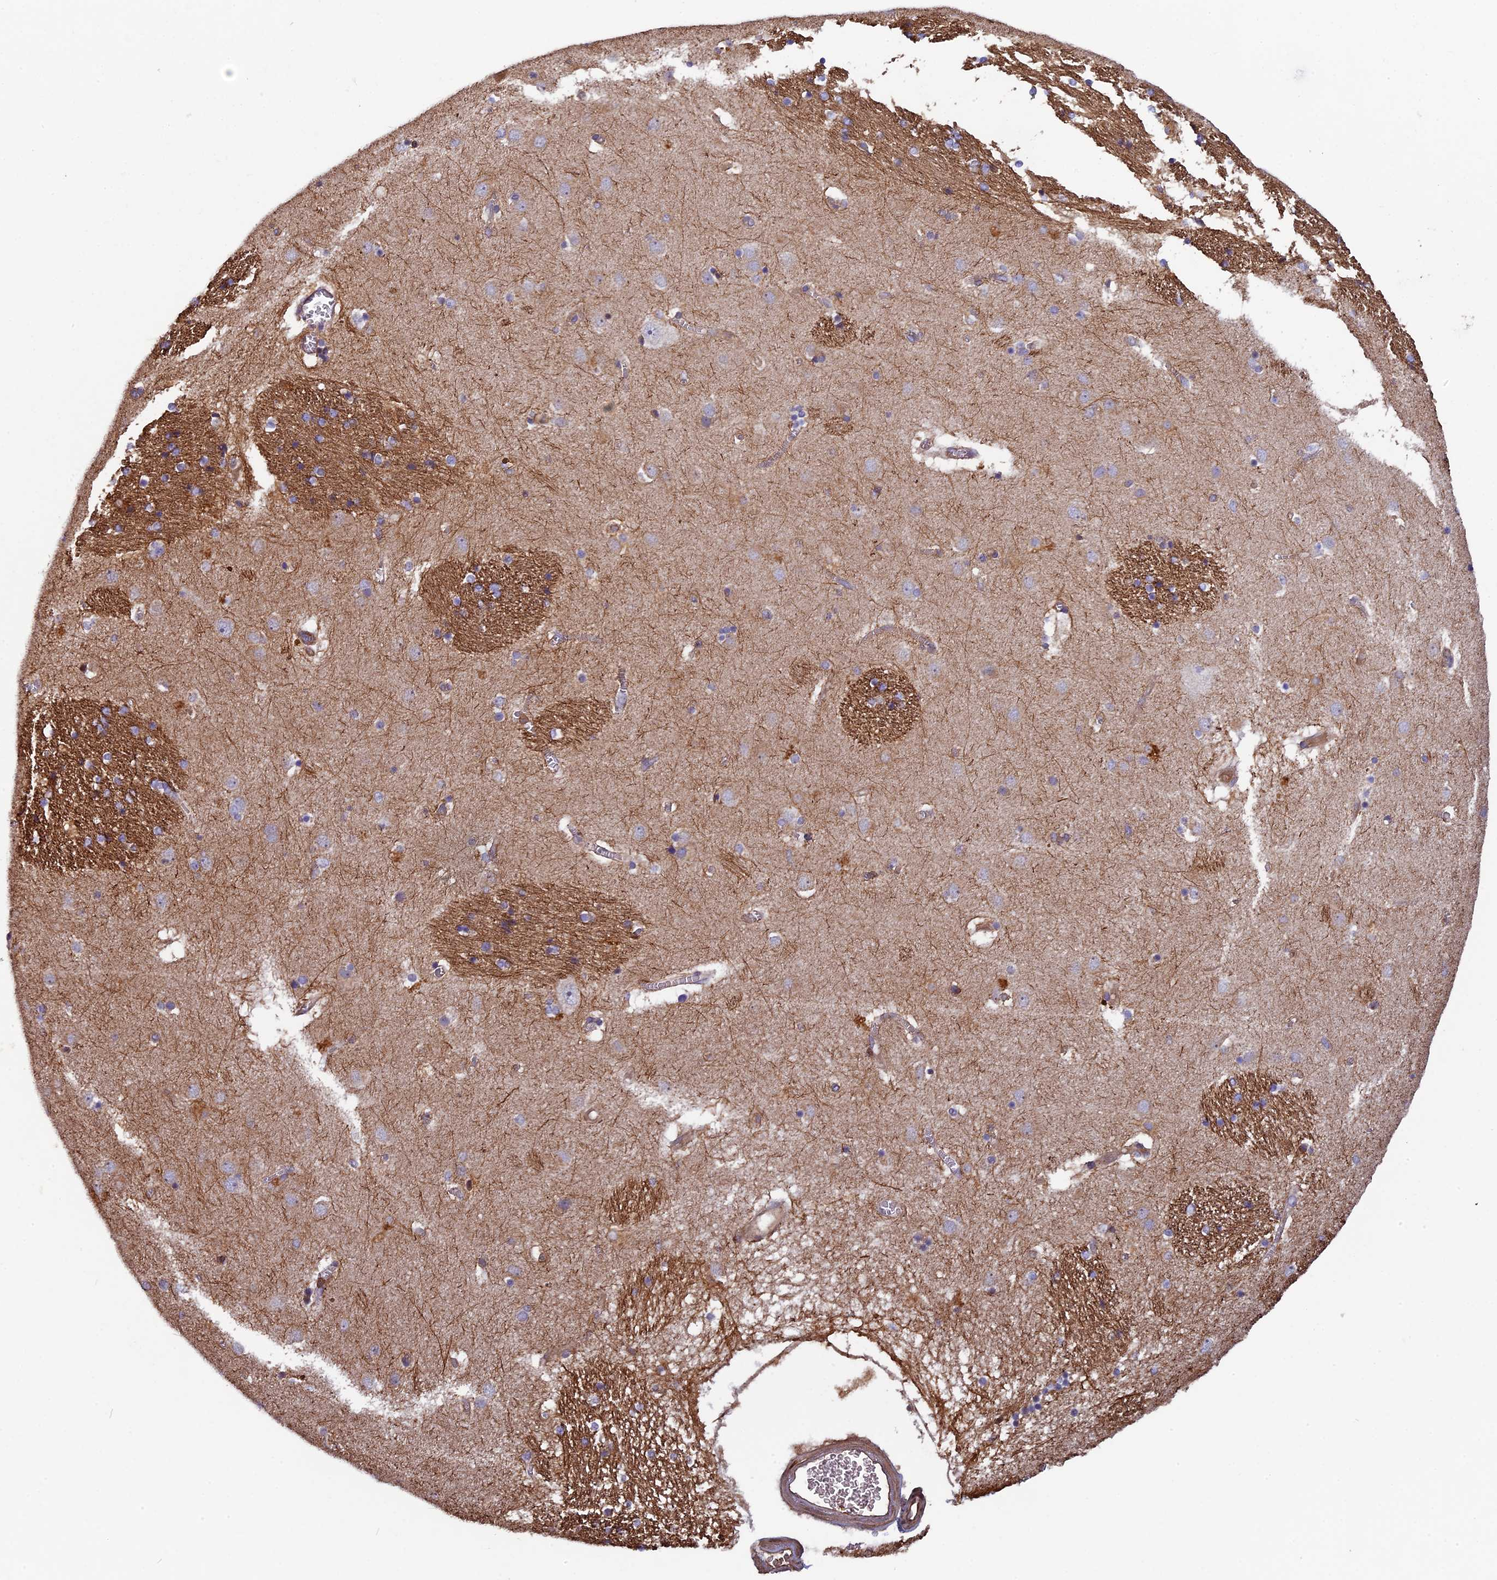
{"staining": {"intensity": "negative", "quantity": "none", "location": "none"}, "tissue": "caudate", "cell_type": "Glial cells", "image_type": "normal", "snomed": [{"axis": "morphology", "description": "Normal tissue, NOS"}, {"axis": "topography", "description": "Lateral ventricle wall"}], "caption": "Immunohistochemistry photomicrograph of benign human caudate stained for a protein (brown), which demonstrates no positivity in glial cells.", "gene": "CCDC153", "patient": {"sex": "male", "age": 70}}